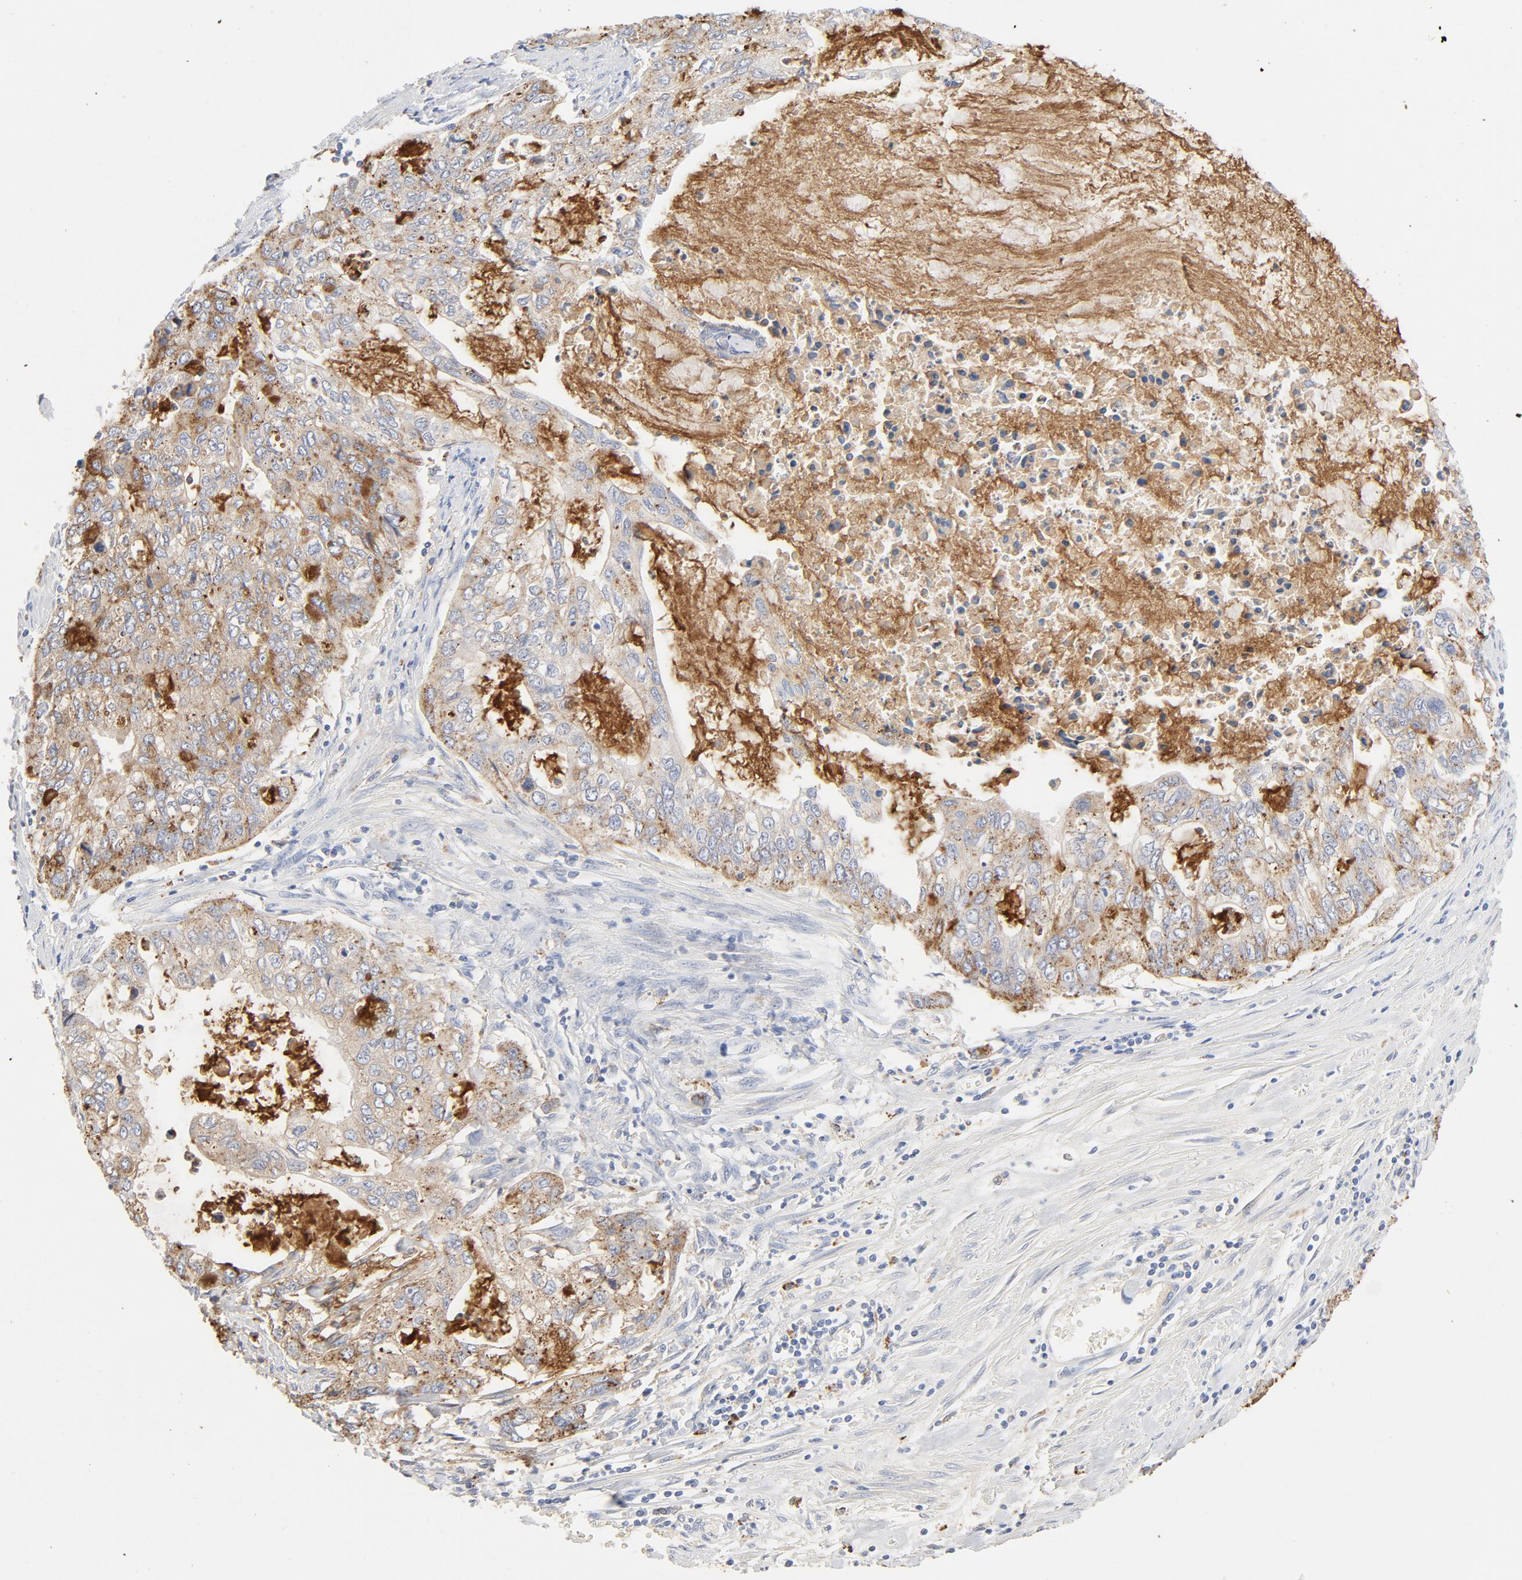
{"staining": {"intensity": "moderate", "quantity": ">75%", "location": "cytoplasmic/membranous"}, "tissue": "stomach cancer", "cell_type": "Tumor cells", "image_type": "cancer", "snomed": [{"axis": "morphology", "description": "Adenocarcinoma, NOS"}, {"axis": "topography", "description": "Stomach, upper"}], "caption": "IHC image of neoplastic tissue: stomach cancer (adenocarcinoma) stained using immunohistochemistry (IHC) reveals medium levels of moderate protein expression localized specifically in the cytoplasmic/membranous of tumor cells, appearing as a cytoplasmic/membranous brown color.", "gene": "MAGEB17", "patient": {"sex": "female", "age": 52}}